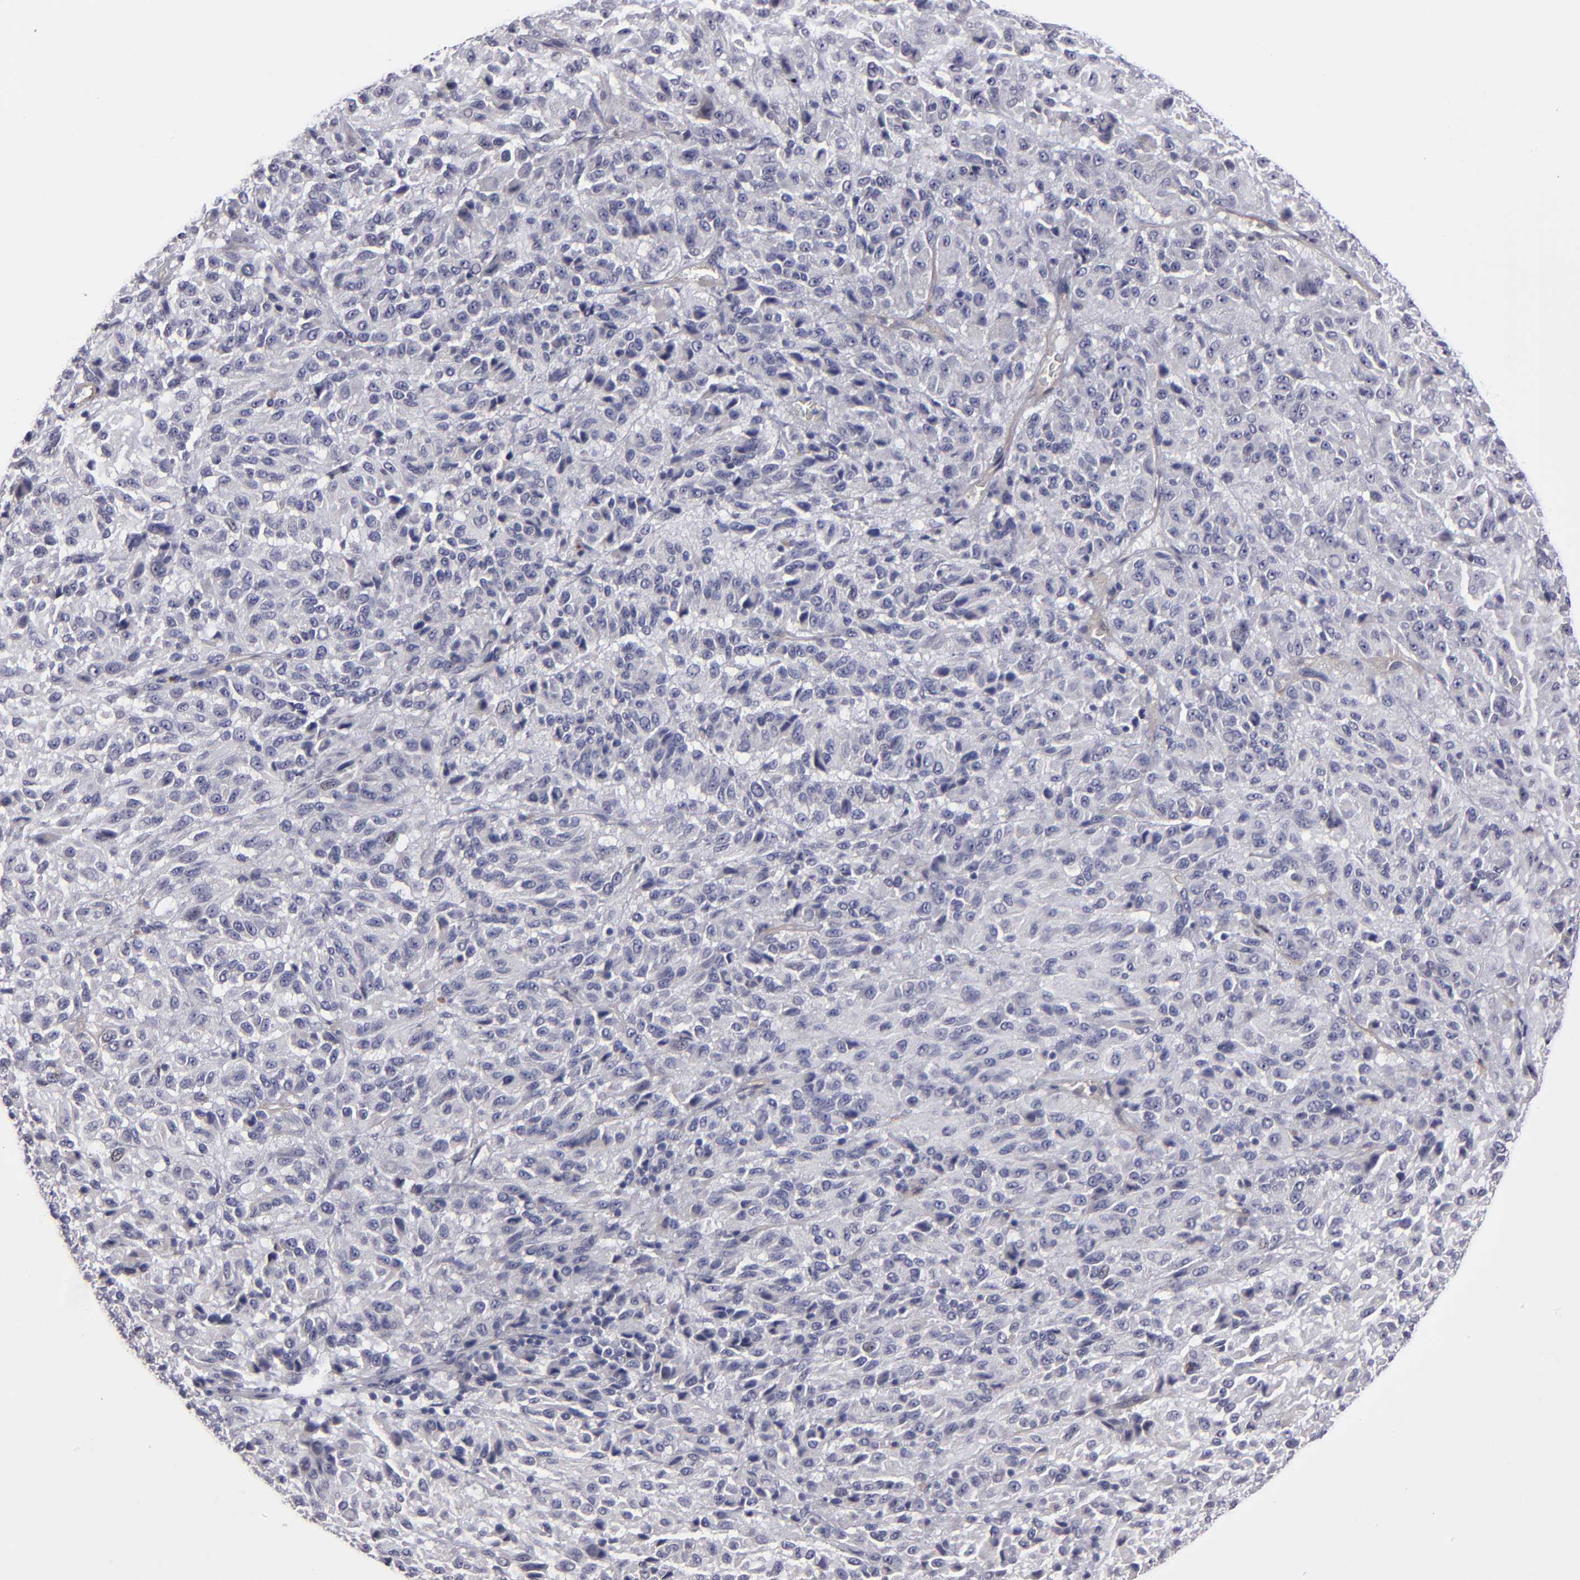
{"staining": {"intensity": "negative", "quantity": "none", "location": "none"}, "tissue": "melanoma", "cell_type": "Tumor cells", "image_type": "cancer", "snomed": [{"axis": "morphology", "description": "Malignant melanoma, Metastatic site"}, {"axis": "topography", "description": "Lung"}], "caption": "Malignant melanoma (metastatic site) stained for a protein using IHC exhibits no positivity tumor cells.", "gene": "ZNF175", "patient": {"sex": "male", "age": 64}}